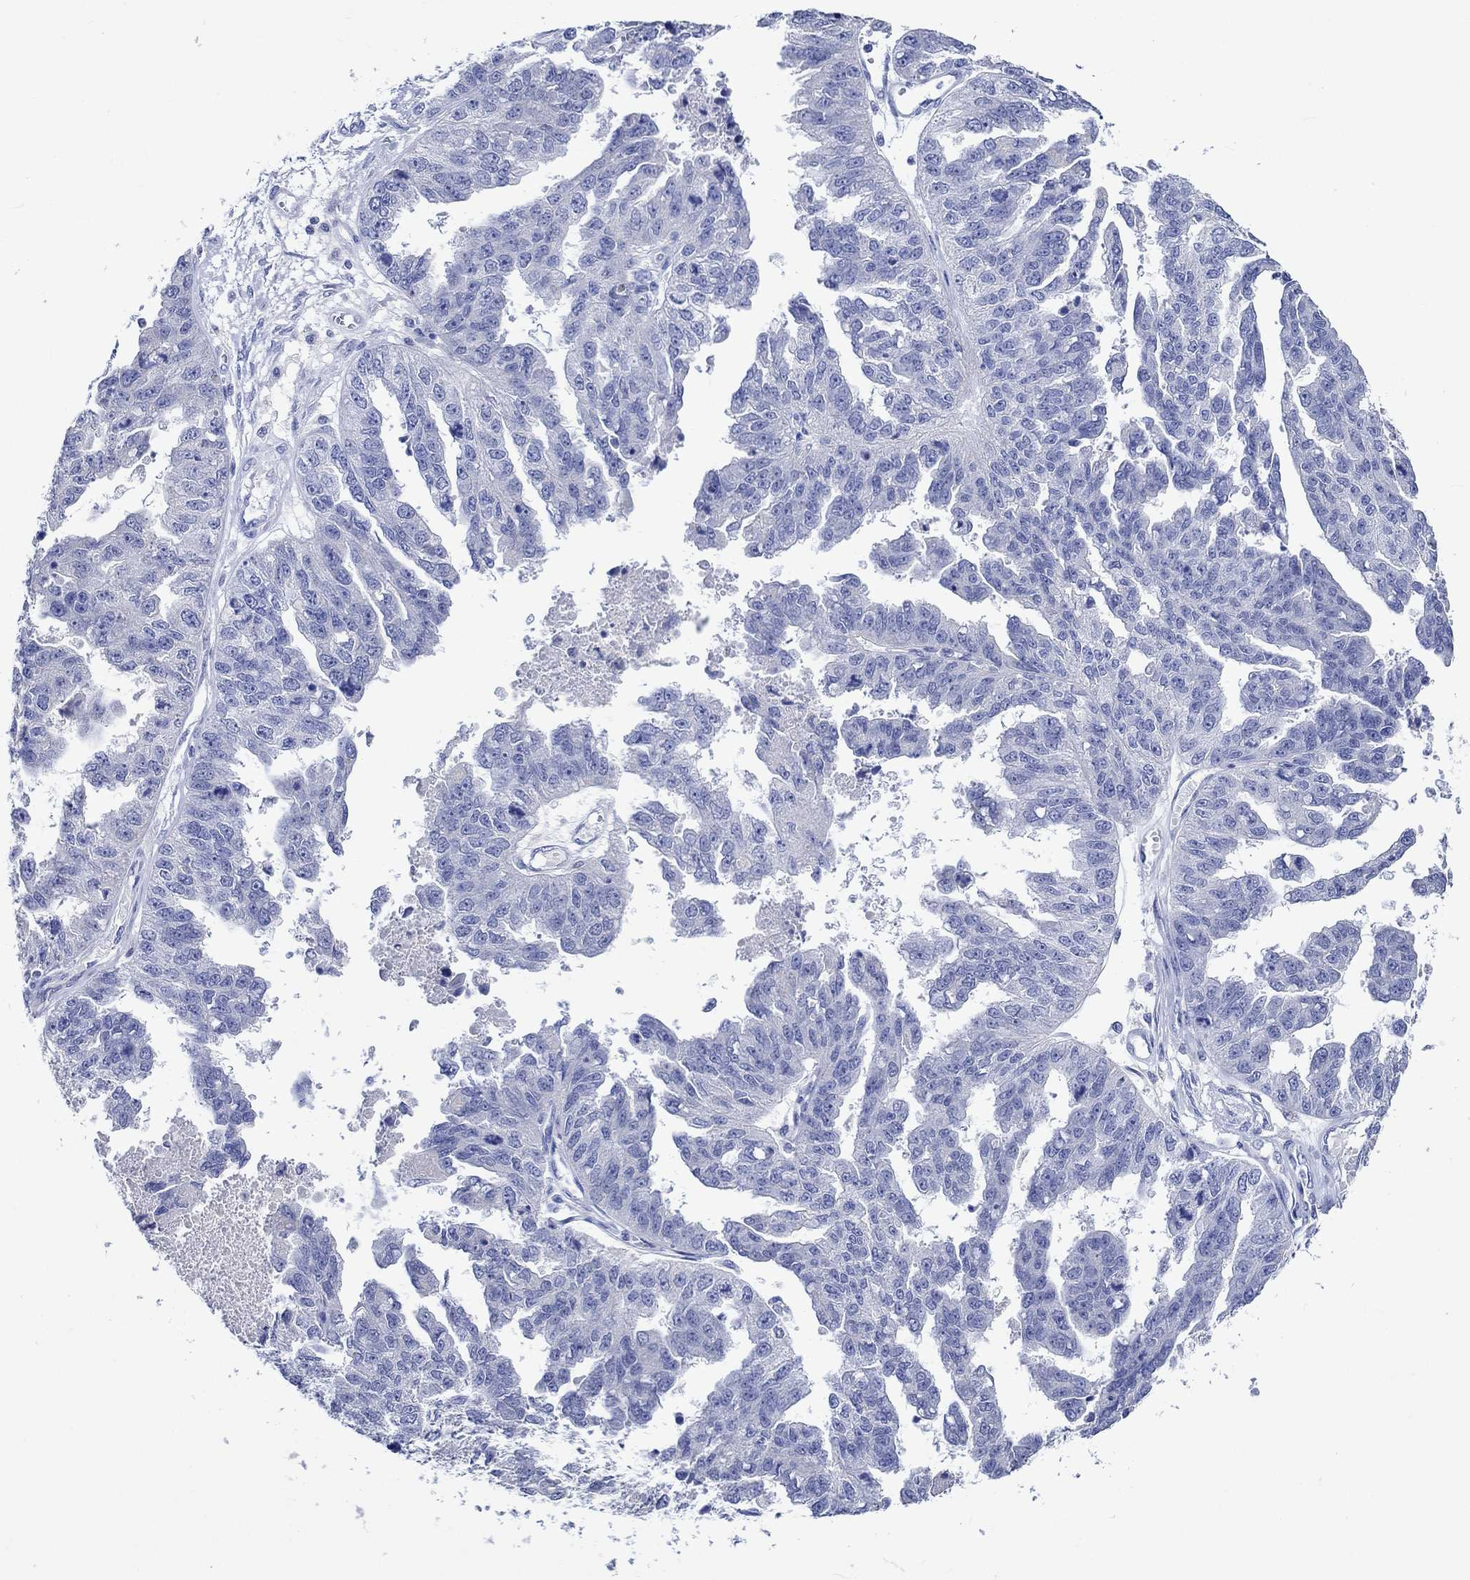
{"staining": {"intensity": "negative", "quantity": "none", "location": "none"}, "tissue": "ovarian cancer", "cell_type": "Tumor cells", "image_type": "cancer", "snomed": [{"axis": "morphology", "description": "Cystadenocarcinoma, serous, NOS"}, {"axis": "topography", "description": "Ovary"}], "caption": "Photomicrograph shows no significant protein staining in tumor cells of ovarian serous cystadenocarcinoma.", "gene": "KLHL35", "patient": {"sex": "female", "age": 58}}